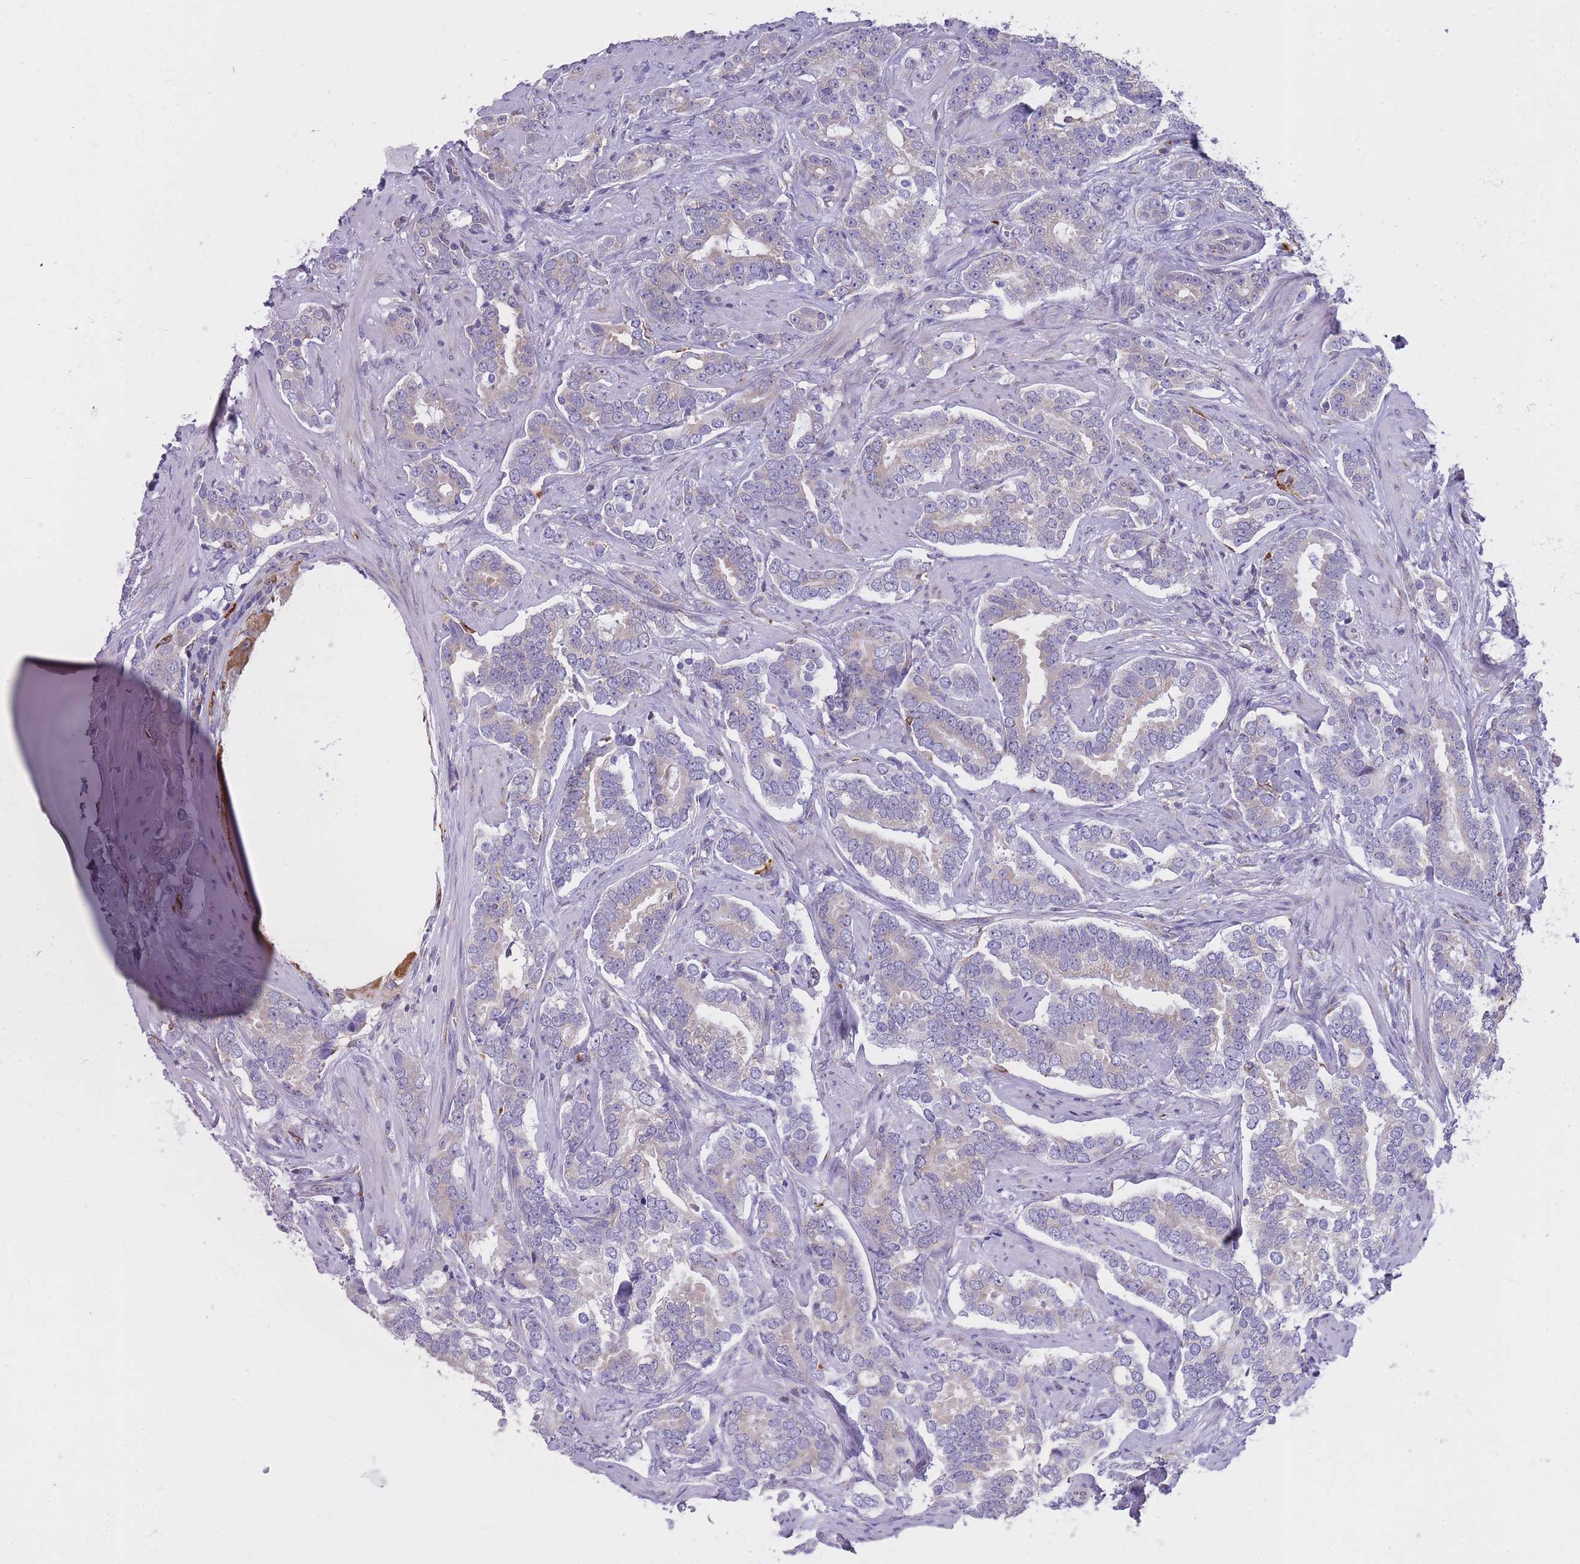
{"staining": {"intensity": "weak", "quantity": "25%-75%", "location": "cytoplasmic/membranous"}, "tissue": "prostate cancer", "cell_type": "Tumor cells", "image_type": "cancer", "snomed": [{"axis": "morphology", "description": "Adenocarcinoma, High grade"}, {"axis": "topography", "description": "Prostate"}], "caption": "A high-resolution photomicrograph shows immunohistochemistry (IHC) staining of prostate adenocarcinoma (high-grade), which shows weak cytoplasmic/membranous staining in about 25%-75% of tumor cells. The staining was performed using DAB to visualize the protein expression in brown, while the nuclei were stained in blue with hematoxylin (Magnification: 20x).", "gene": "ZNF662", "patient": {"sex": "male", "age": 64}}